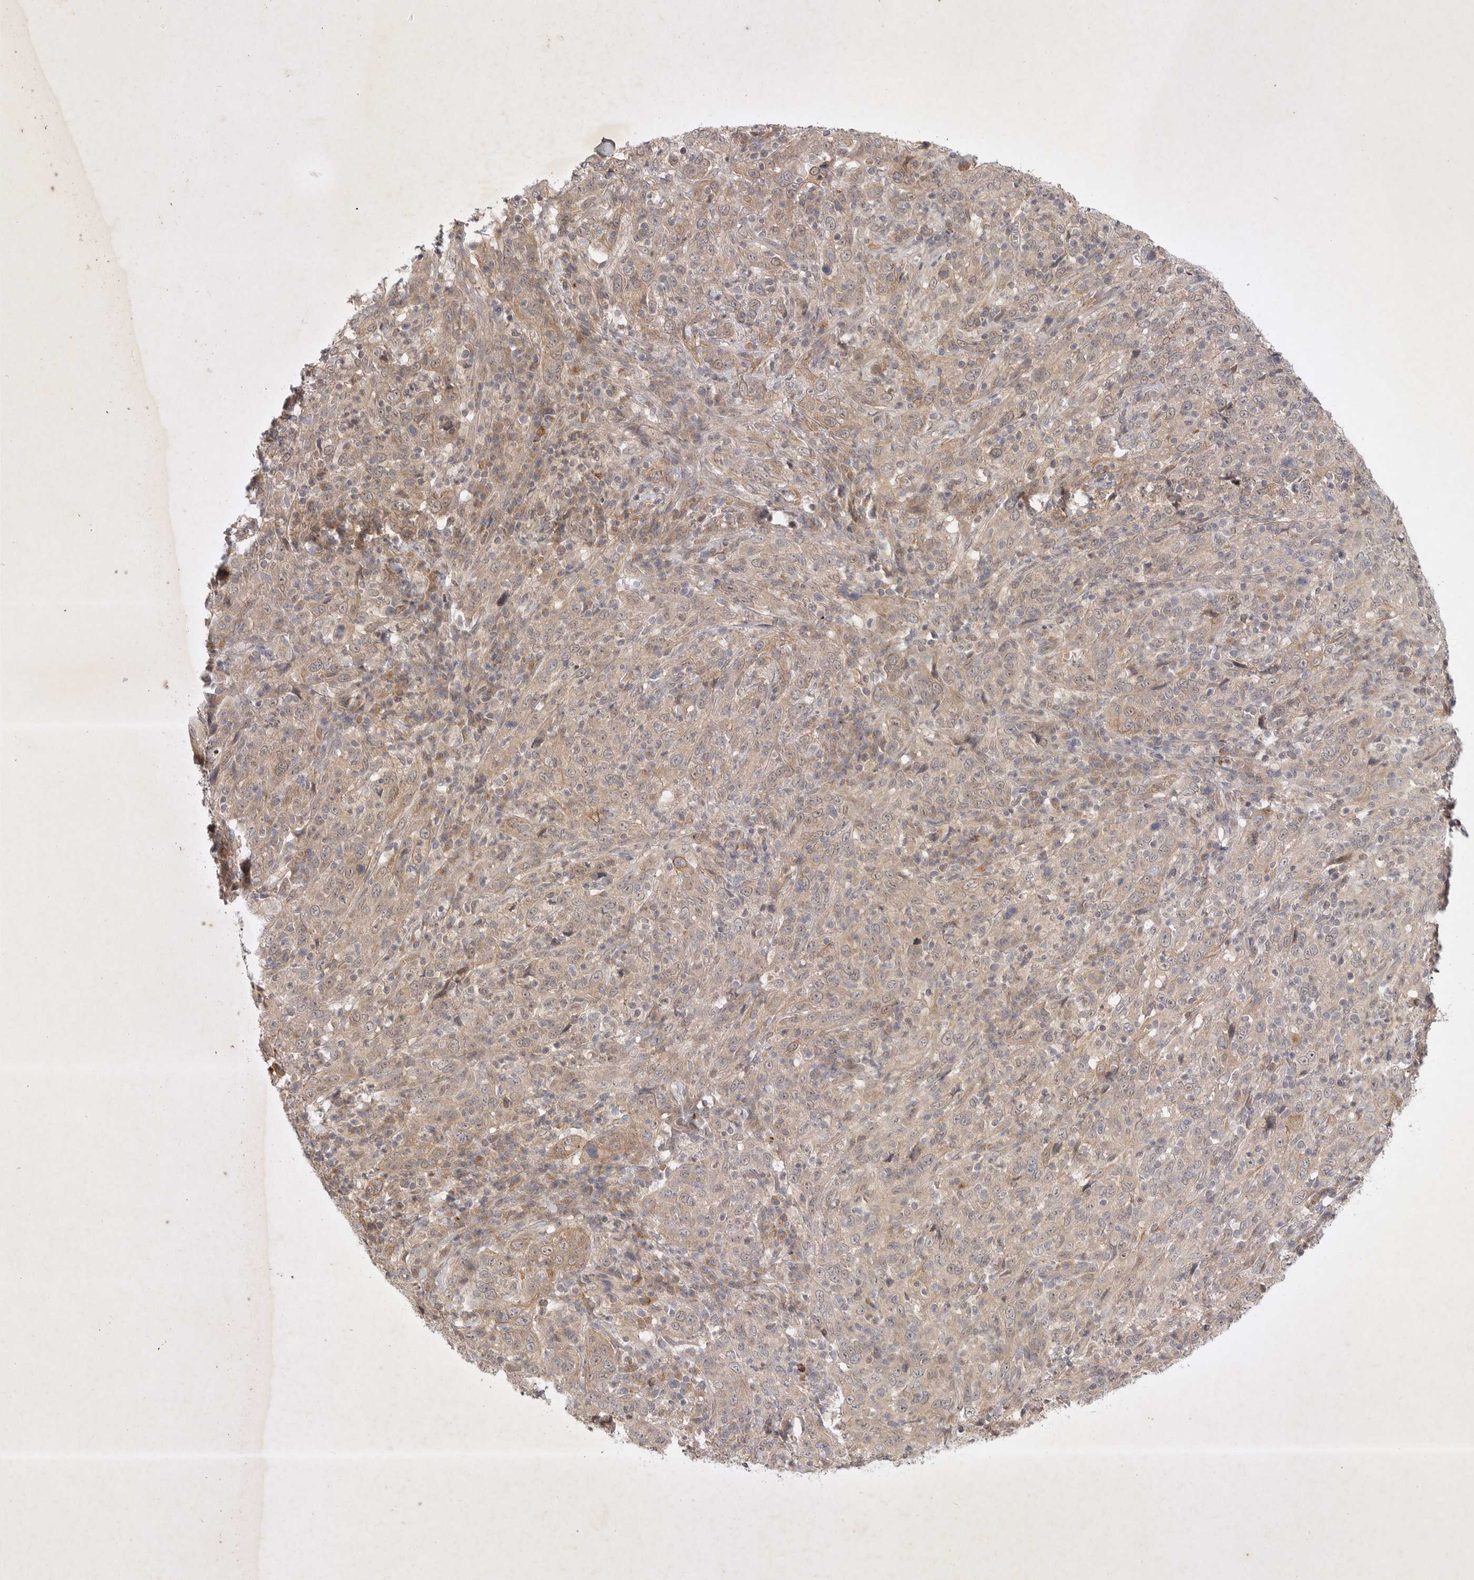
{"staining": {"intensity": "moderate", "quantity": ">75%", "location": "cytoplasmic/membranous"}, "tissue": "cervical cancer", "cell_type": "Tumor cells", "image_type": "cancer", "snomed": [{"axis": "morphology", "description": "Squamous cell carcinoma, NOS"}, {"axis": "topography", "description": "Cervix"}], "caption": "A brown stain labels moderate cytoplasmic/membranous positivity of a protein in human cervical squamous cell carcinoma tumor cells.", "gene": "PTPDC1", "patient": {"sex": "female", "age": 46}}